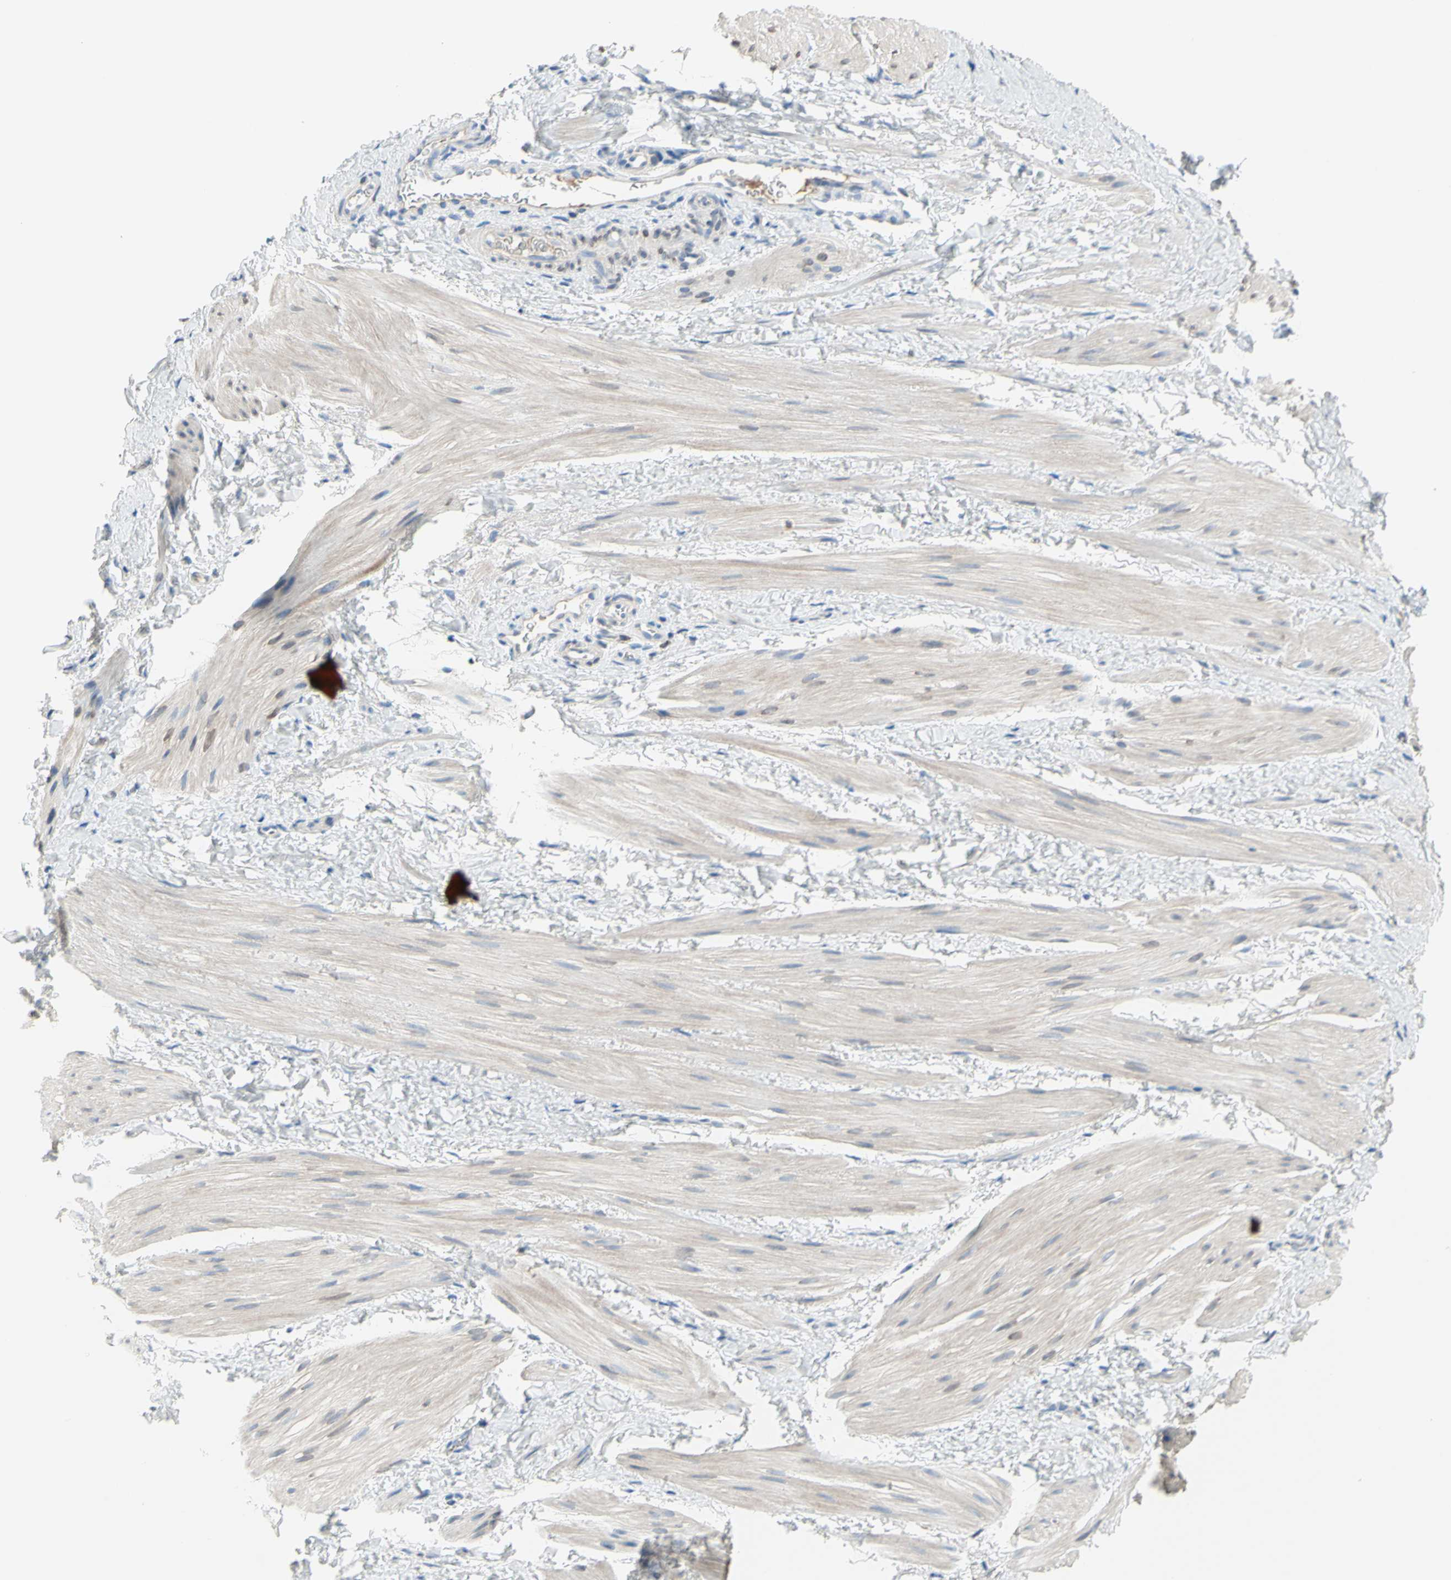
{"staining": {"intensity": "negative", "quantity": "none", "location": "none"}, "tissue": "smooth muscle", "cell_type": "Smooth muscle cells", "image_type": "normal", "snomed": [{"axis": "morphology", "description": "Normal tissue, NOS"}, {"axis": "topography", "description": "Smooth muscle"}], "caption": "IHC histopathology image of benign smooth muscle: smooth muscle stained with DAB reveals no significant protein staining in smooth muscle cells.", "gene": "MUC1", "patient": {"sex": "male", "age": 16}}